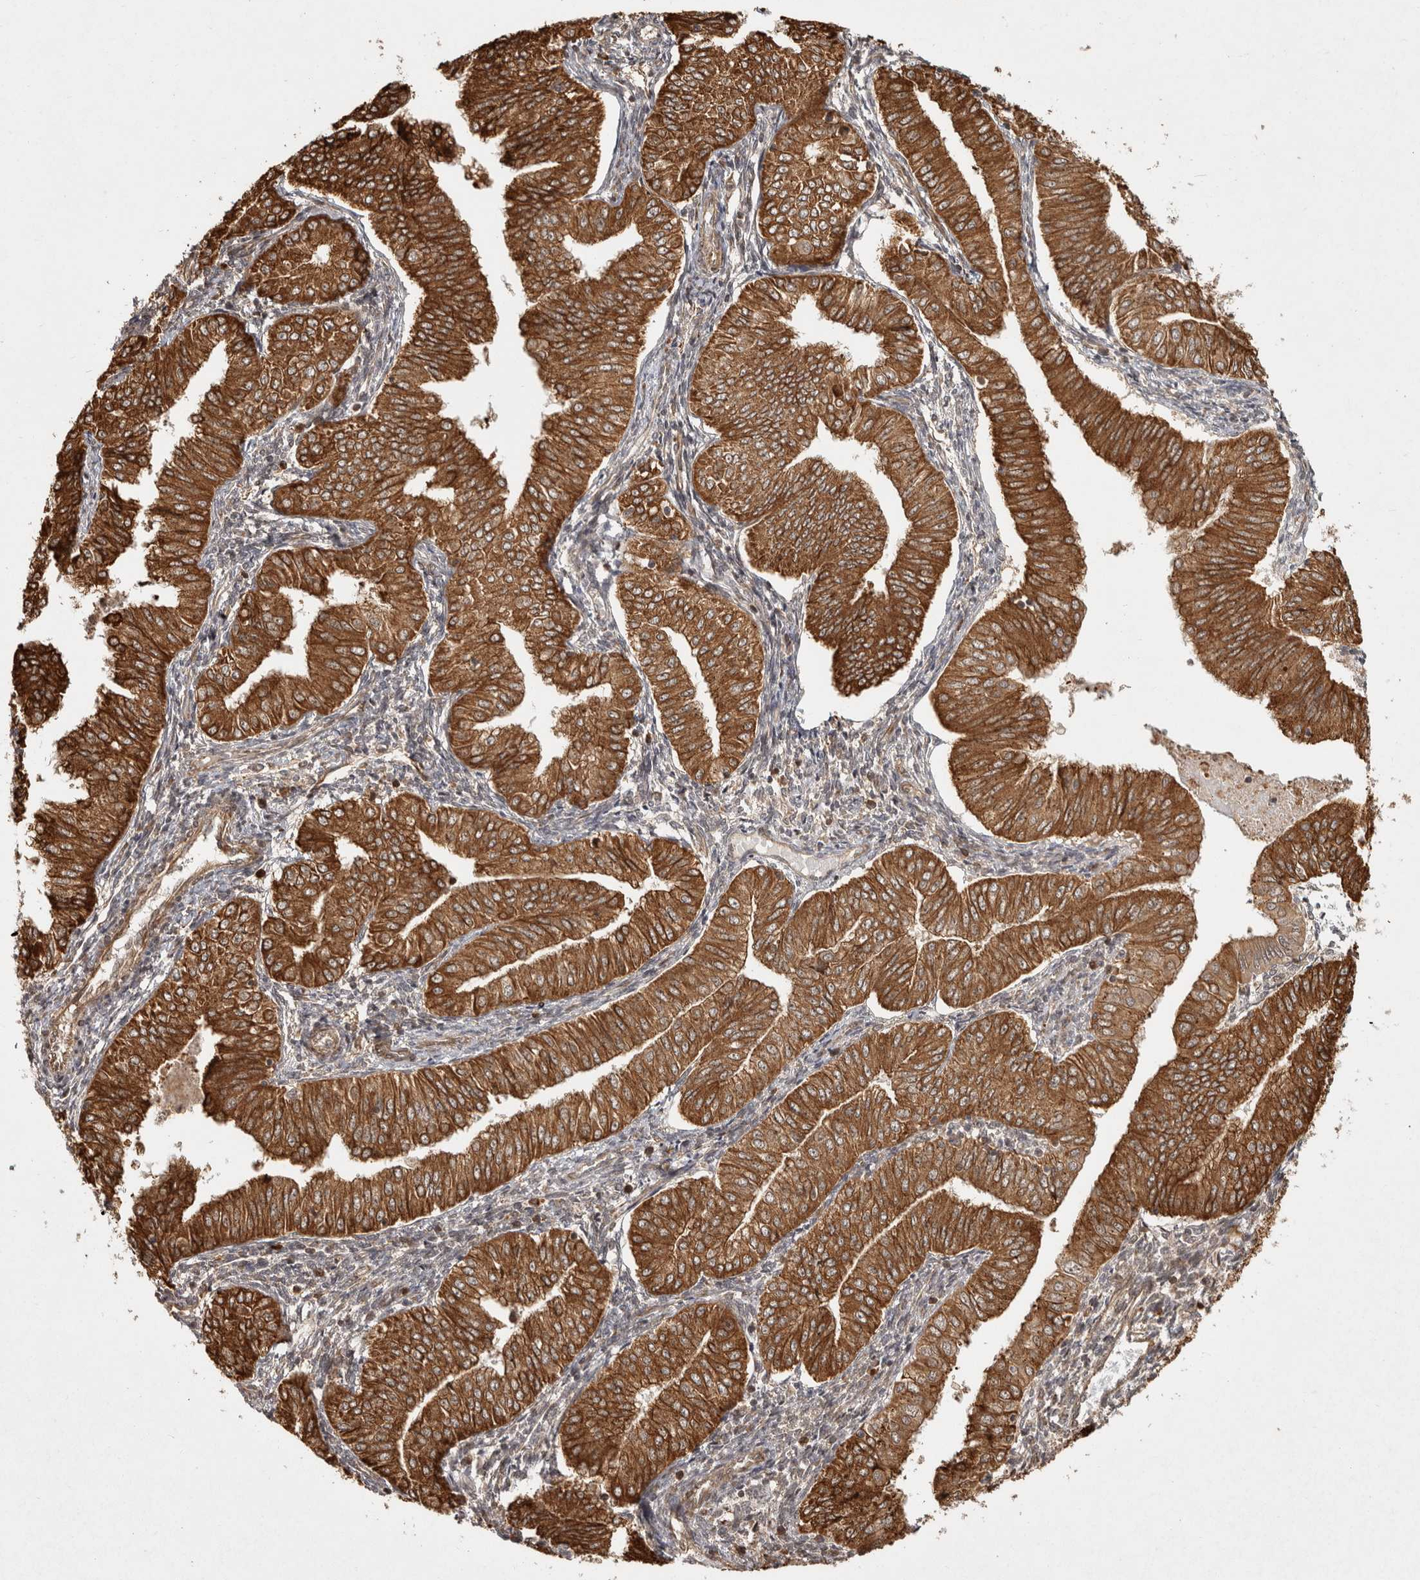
{"staining": {"intensity": "strong", "quantity": ">75%", "location": "cytoplasmic/membranous"}, "tissue": "endometrial cancer", "cell_type": "Tumor cells", "image_type": "cancer", "snomed": [{"axis": "morphology", "description": "Normal tissue, NOS"}, {"axis": "morphology", "description": "Adenocarcinoma, NOS"}, {"axis": "topography", "description": "Endometrium"}], "caption": "Strong cytoplasmic/membranous expression is seen in about >75% of tumor cells in endometrial cancer.", "gene": "CAMSAP2", "patient": {"sex": "female", "age": 53}}